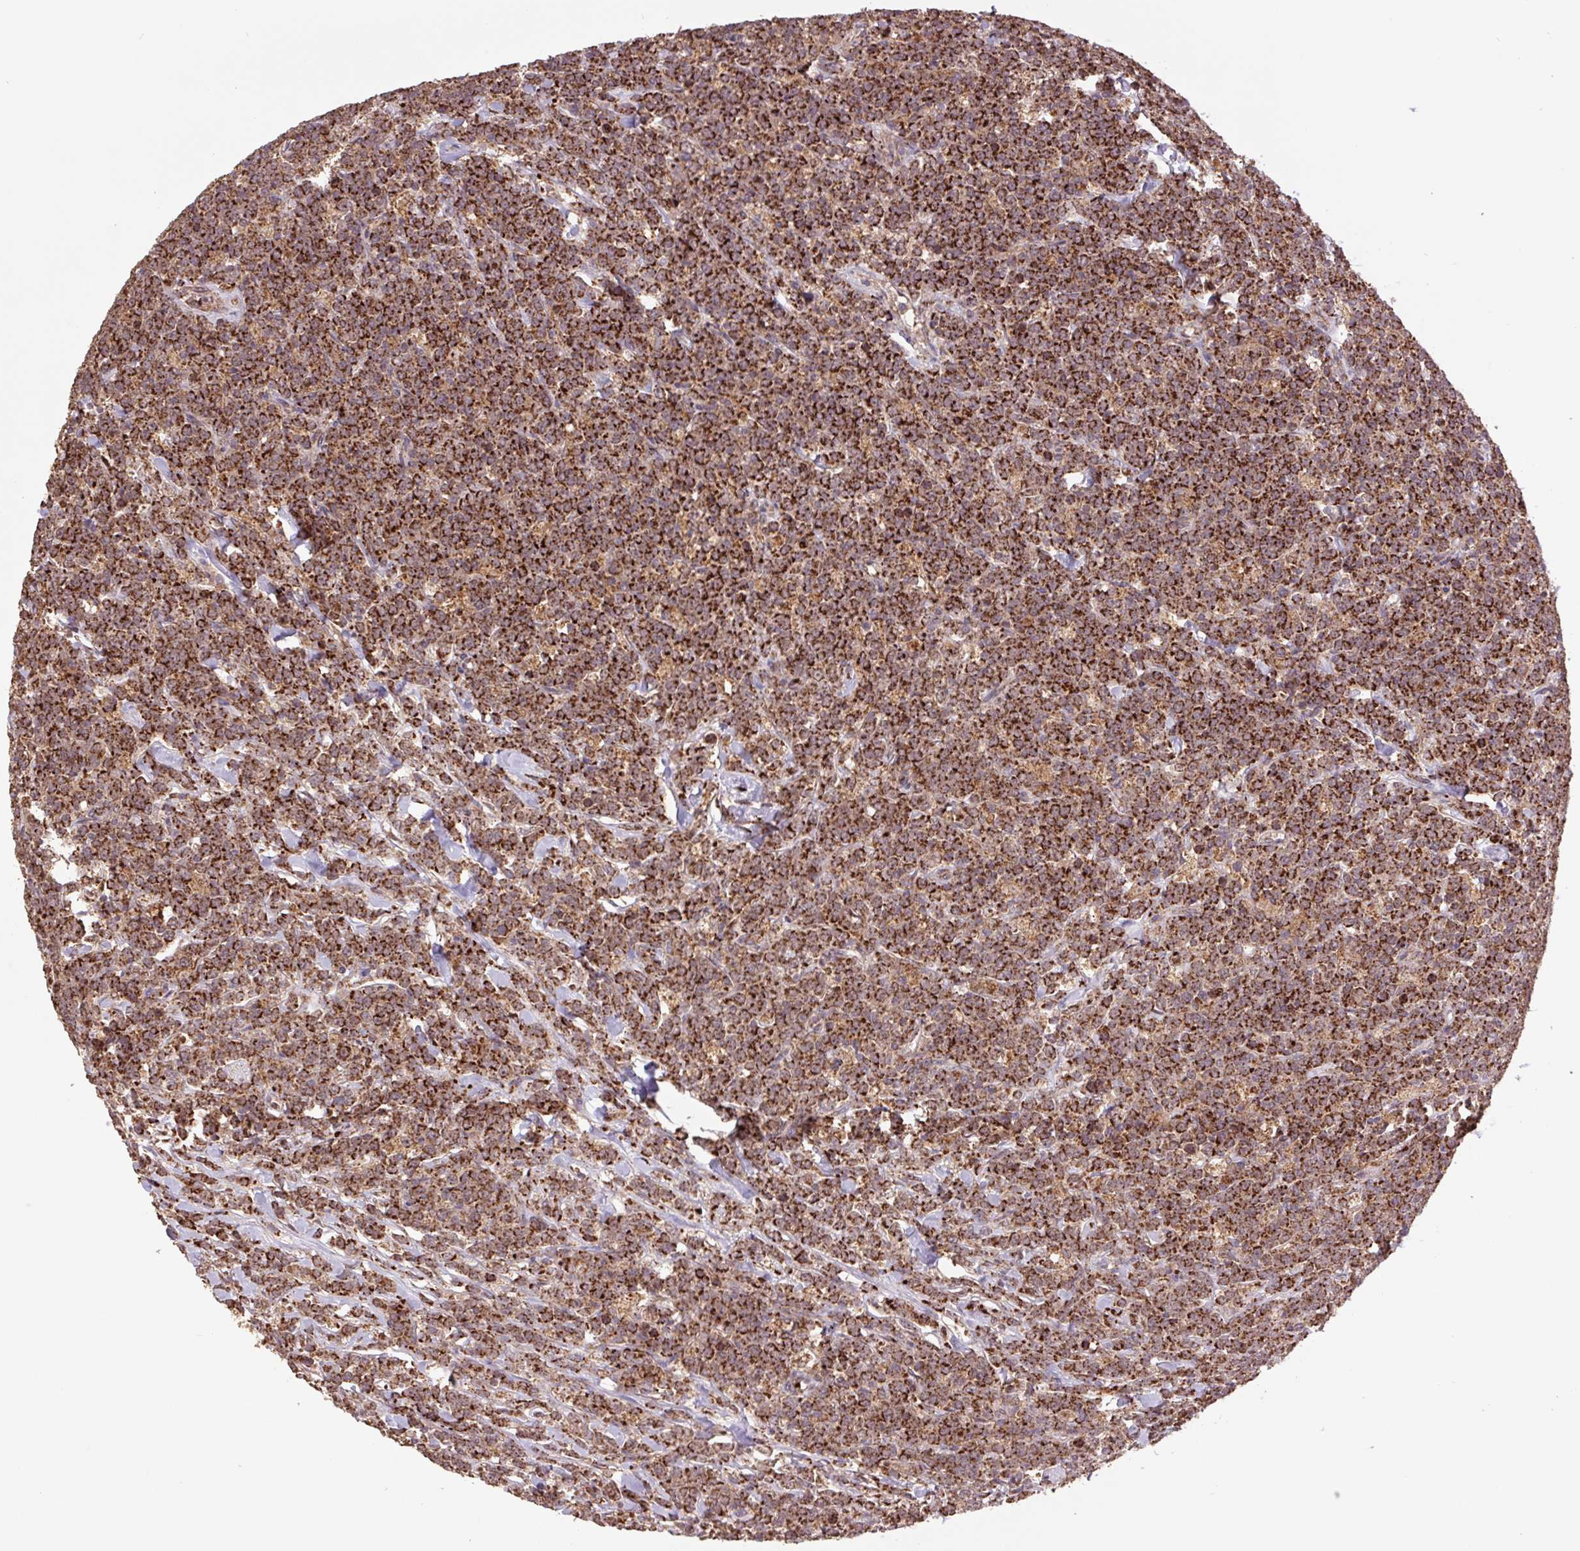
{"staining": {"intensity": "strong", "quantity": ">75%", "location": "cytoplasmic/membranous"}, "tissue": "lymphoma", "cell_type": "Tumor cells", "image_type": "cancer", "snomed": [{"axis": "morphology", "description": "Malignant lymphoma, non-Hodgkin's type, High grade"}, {"axis": "topography", "description": "Small intestine"}], "caption": "A photomicrograph of human lymphoma stained for a protein displays strong cytoplasmic/membranous brown staining in tumor cells.", "gene": "TMEM160", "patient": {"sex": "male", "age": 8}}